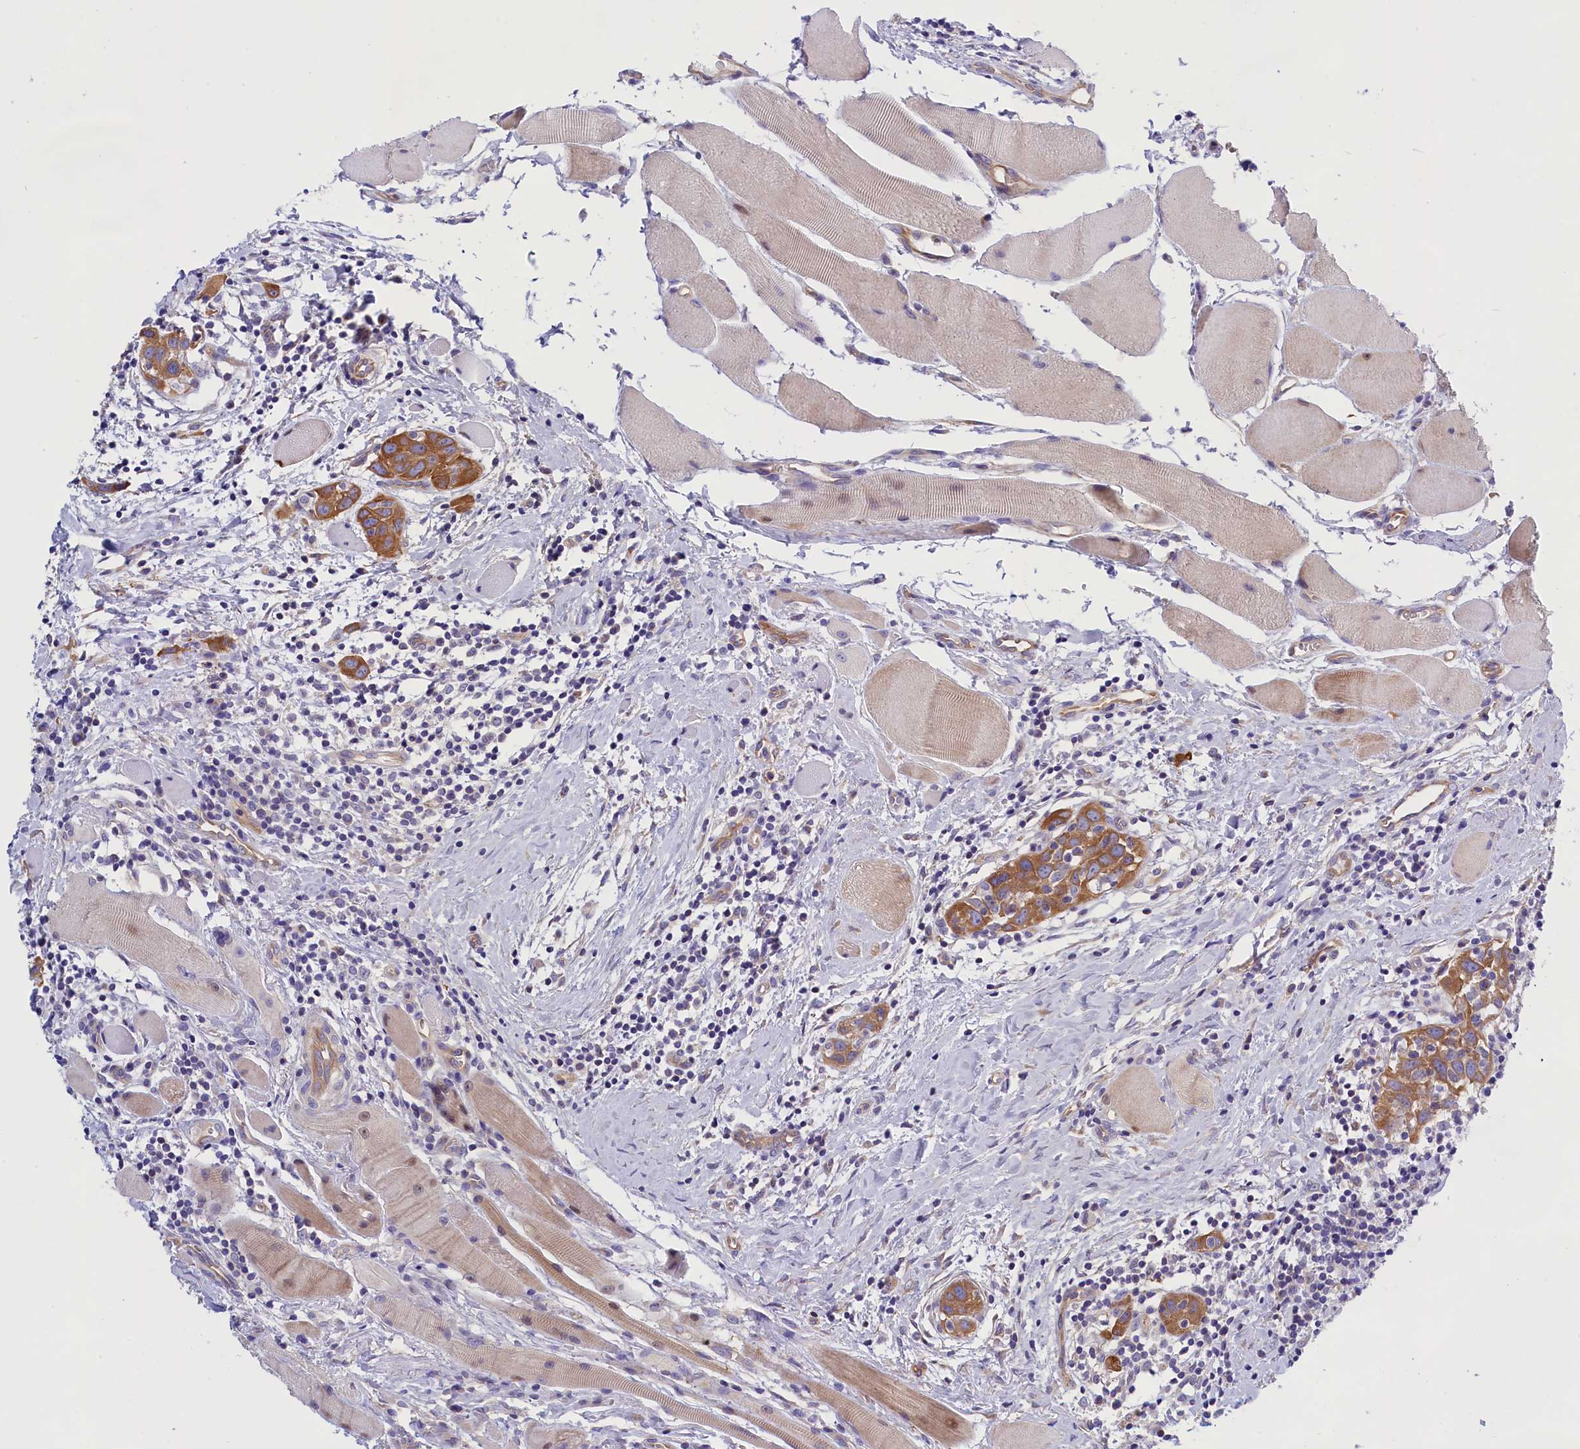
{"staining": {"intensity": "strong", "quantity": ">75%", "location": "cytoplasmic/membranous"}, "tissue": "head and neck cancer", "cell_type": "Tumor cells", "image_type": "cancer", "snomed": [{"axis": "morphology", "description": "Squamous cell carcinoma, NOS"}, {"axis": "topography", "description": "Oral tissue"}, {"axis": "topography", "description": "Head-Neck"}], "caption": "High-magnification brightfield microscopy of head and neck squamous cell carcinoma stained with DAB (3,3'-diaminobenzidine) (brown) and counterstained with hematoxylin (blue). tumor cells exhibit strong cytoplasmic/membranous expression is present in approximately>75% of cells. The staining is performed using DAB (3,3'-diaminobenzidine) brown chromogen to label protein expression. The nuclei are counter-stained blue using hematoxylin.", "gene": "PPP1R13L", "patient": {"sex": "female", "age": 50}}